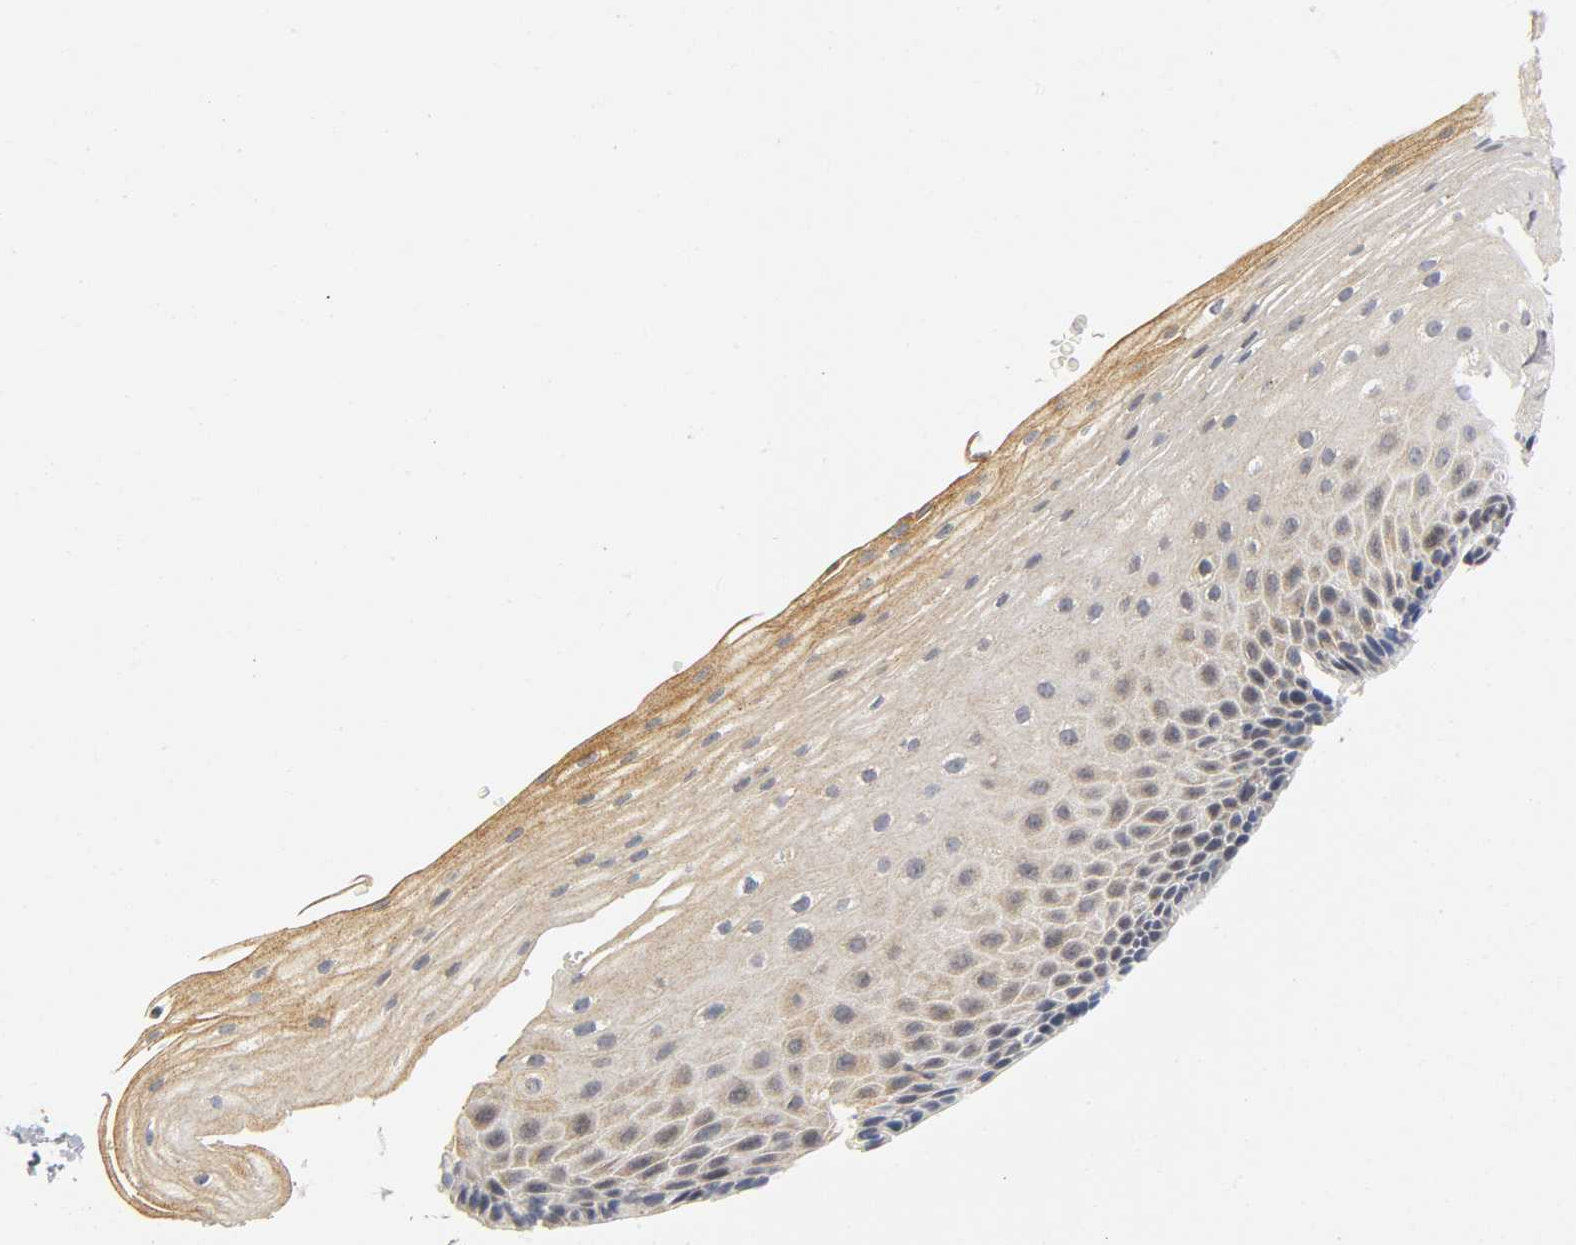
{"staining": {"intensity": "weak", "quantity": ">75%", "location": "cytoplasmic/membranous"}, "tissue": "esophagus", "cell_type": "Squamous epithelial cells", "image_type": "normal", "snomed": [{"axis": "morphology", "description": "Normal tissue, NOS"}, {"axis": "topography", "description": "Esophagus"}], "caption": "Brown immunohistochemical staining in normal esophagus reveals weak cytoplasmic/membranous expression in about >75% of squamous epithelial cells.", "gene": "NRP1", "patient": {"sex": "female", "age": 70}}